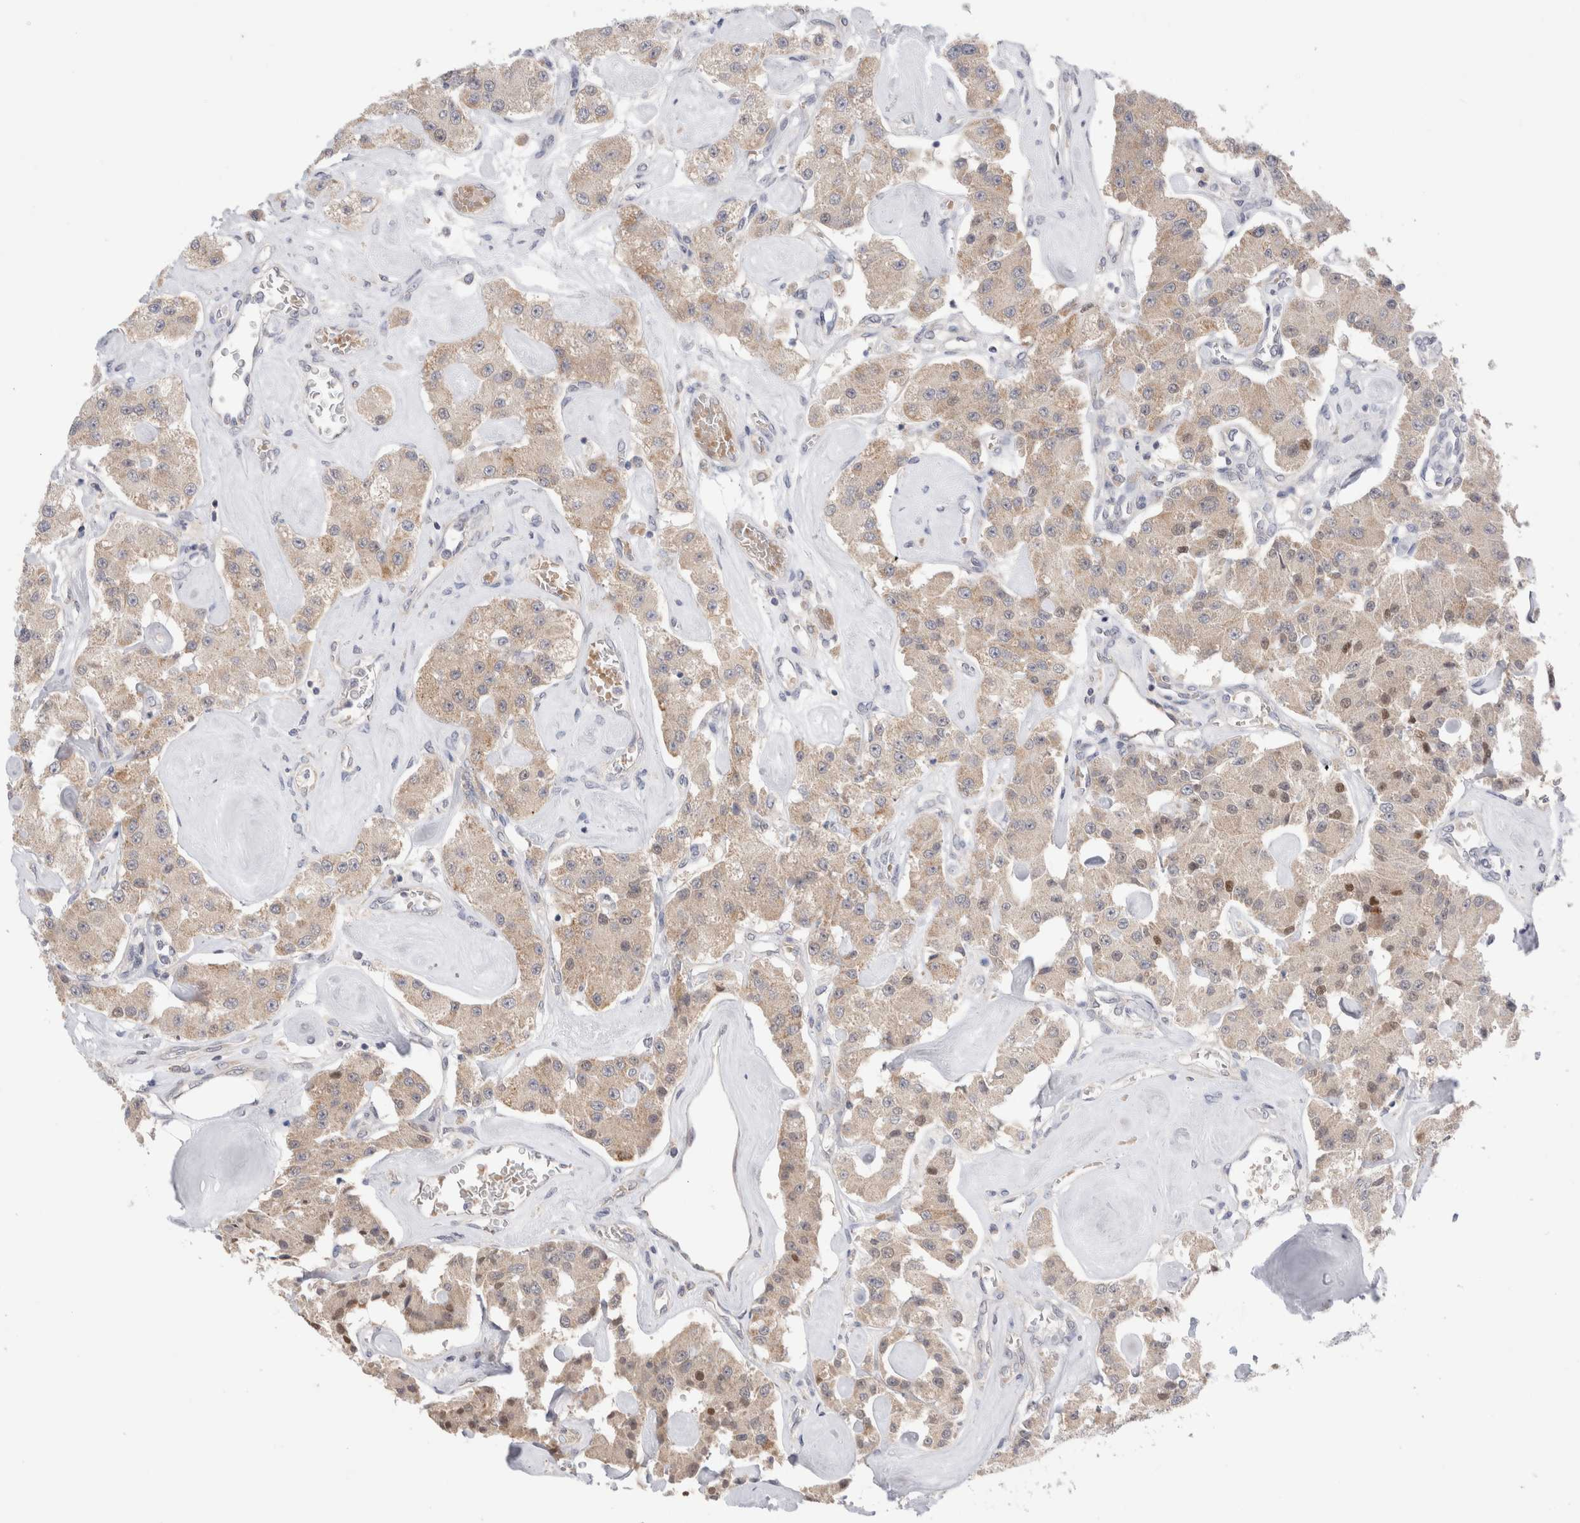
{"staining": {"intensity": "weak", "quantity": ">75%", "location": "cytoplasmic/membranous"}, "tissue": "carcinoid", "cell_type": "Tumor cells", "image_type": "cancer", "snomed": [{"axis": "morphology", "description": "Carcinoid, malignant, NOS"}, {"axis": "topography", "description": "Pancreas"}], "caption": "IHC of human carcinoid displays low levels of weak cytoplasmic/membranous staining in about >75% of tumor cells.", "gene": "NDOR1", "patient": {"sex": "male", "age": 41}}